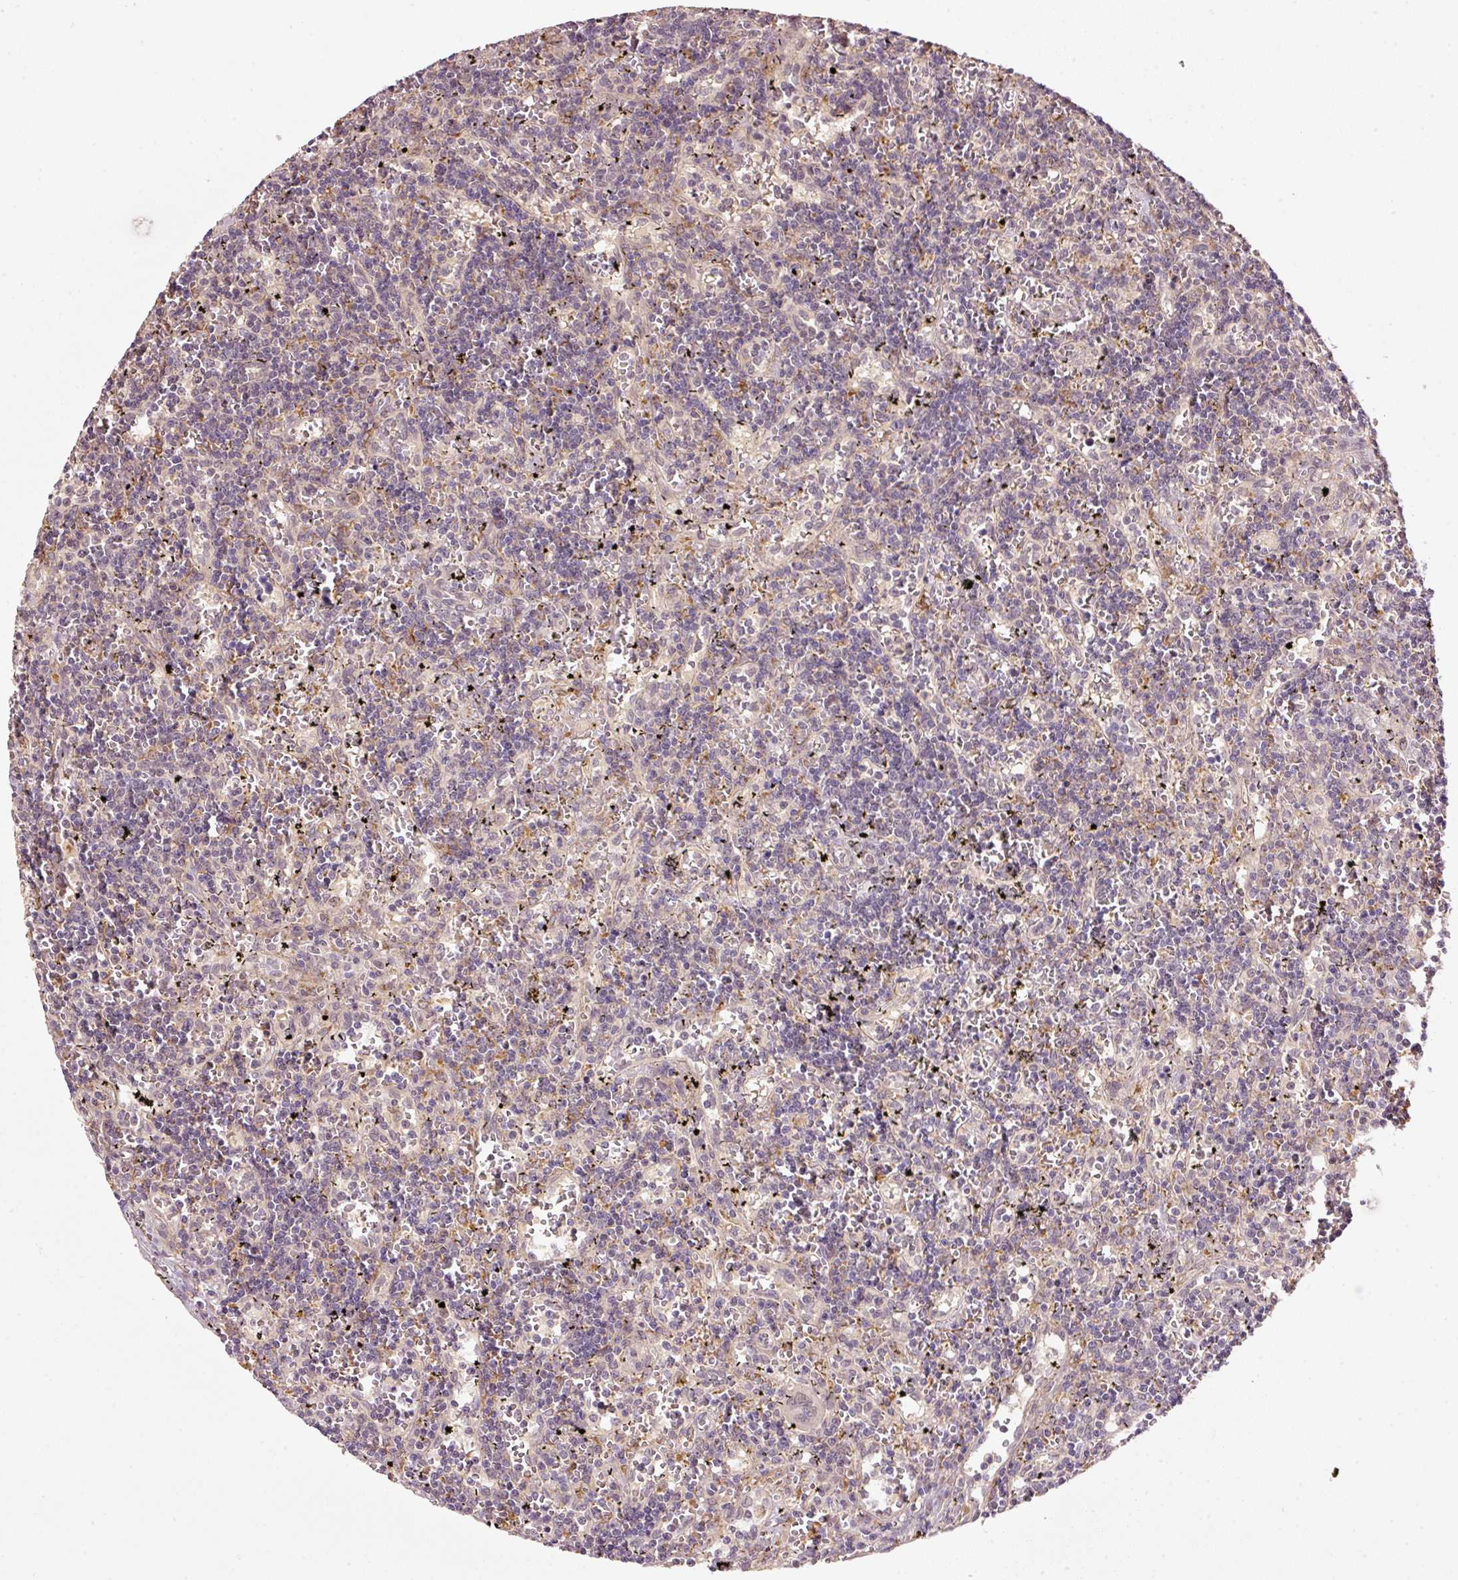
{"staining": {"intensity": "negative", "quantity": "none", "location": "none"}, "tissue": "lymphoma", "cell_type": "Tumor cells", "image_type": "cancer", "snomed": [{"axis": "morphology", "description": "Malignant lymphoma, non-Hodgkin's type, Low grade"}, {"axis": "topography", "description": "Spleen"}], "caption": "This is an immunohistochemistry (IHC) micrograph of human lymphoma. There is no staining in tumor cells.", "gene": "PCDHB1", "patient": {"sex": "male", "age": 60}}